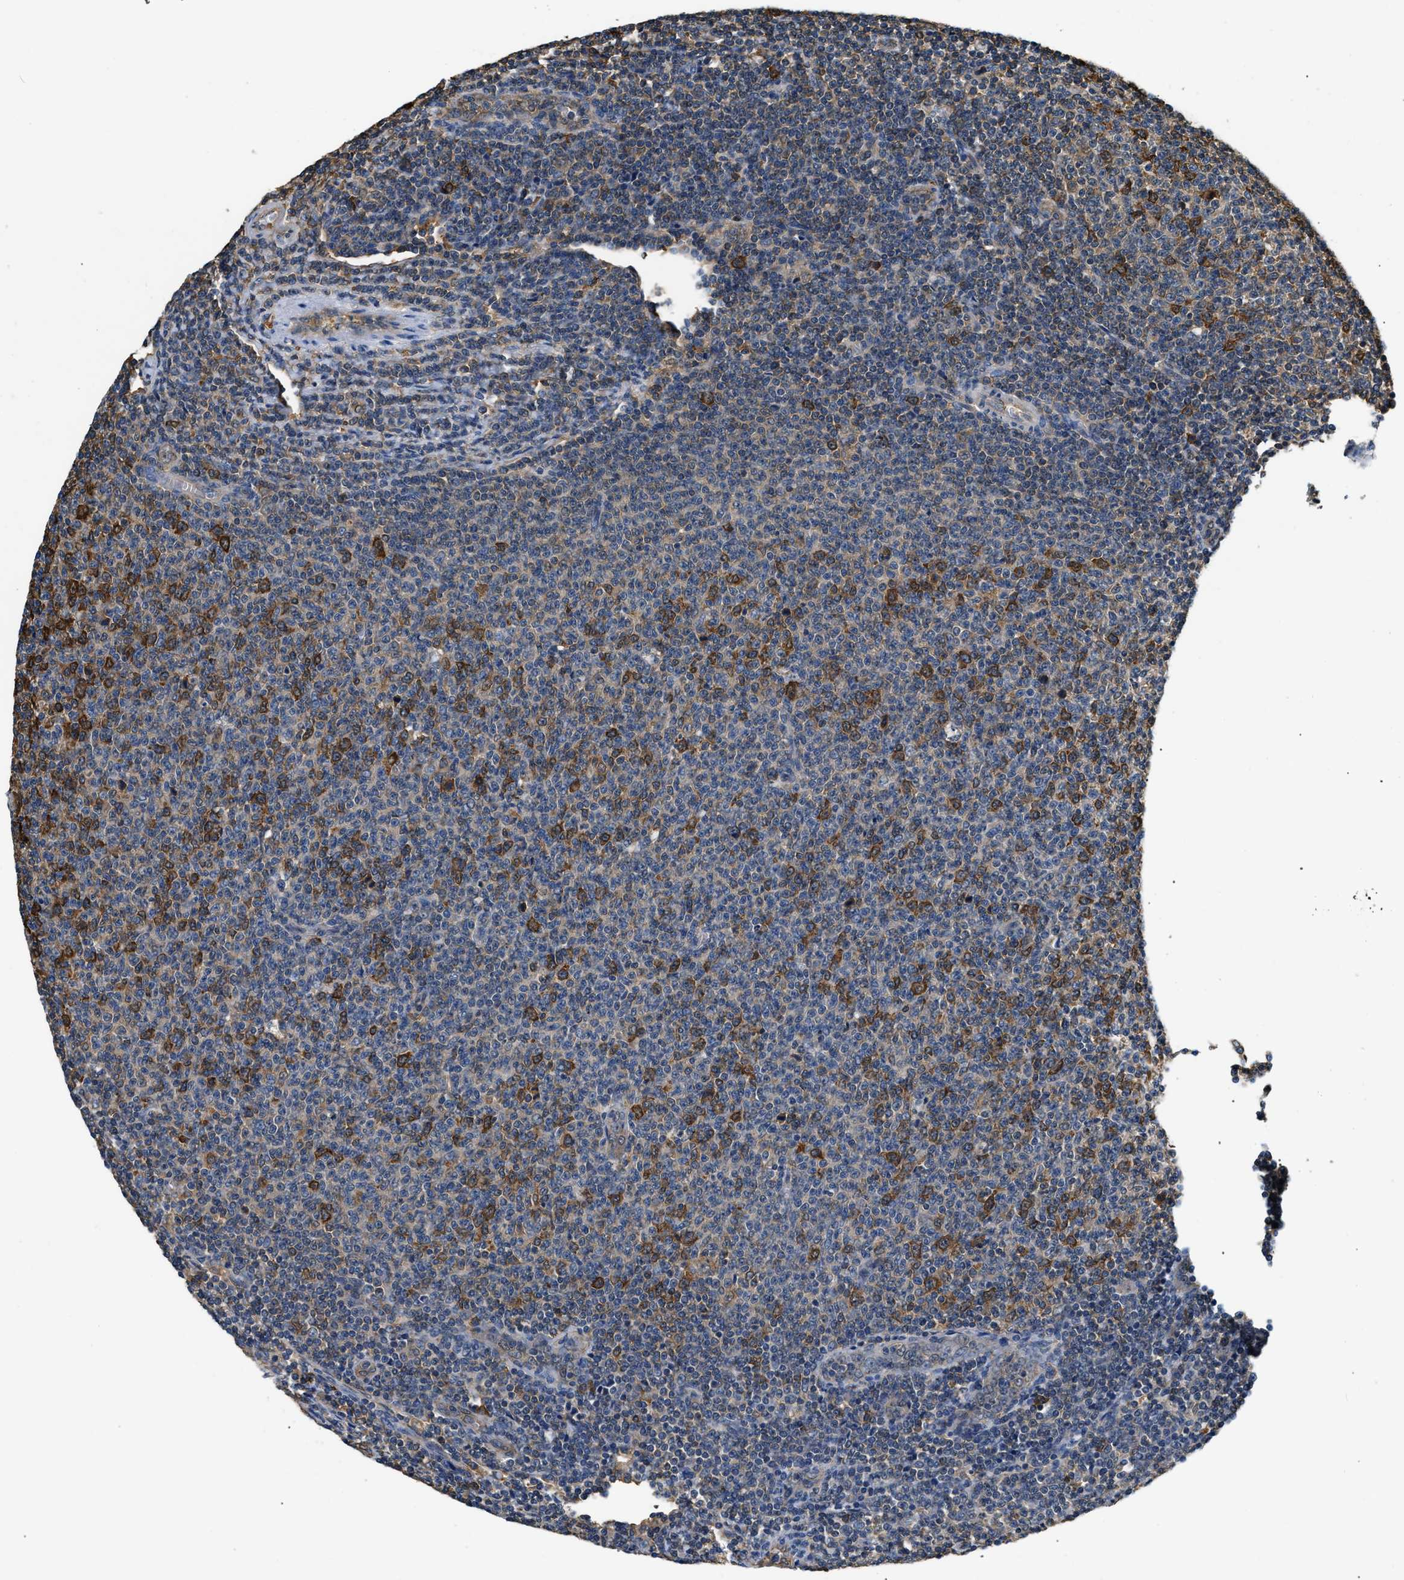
{"staining": {"intensity": "moderate", "quantity": "<25%", "location": "cytoplasmic/membranous"}, "tissue": "lymphoma", "cell_type": "Tumor cells", "image_type": "cancer", "snomed": [{"axis": "morphology", "description": "Malignant lymphoma, non-Hodgkin's type, Low grade"}, {"axis": "topography", "description": "Lymph node"}], "caption": "Immunohistochemistry (IHC) of human lymphoma demonstrates low levels of moderate cytoplasmic/membranous positivity in about <25% of tumor cells.", "gene": "PPP2R1B", "patient": {"sex": "male", "age": 66}}